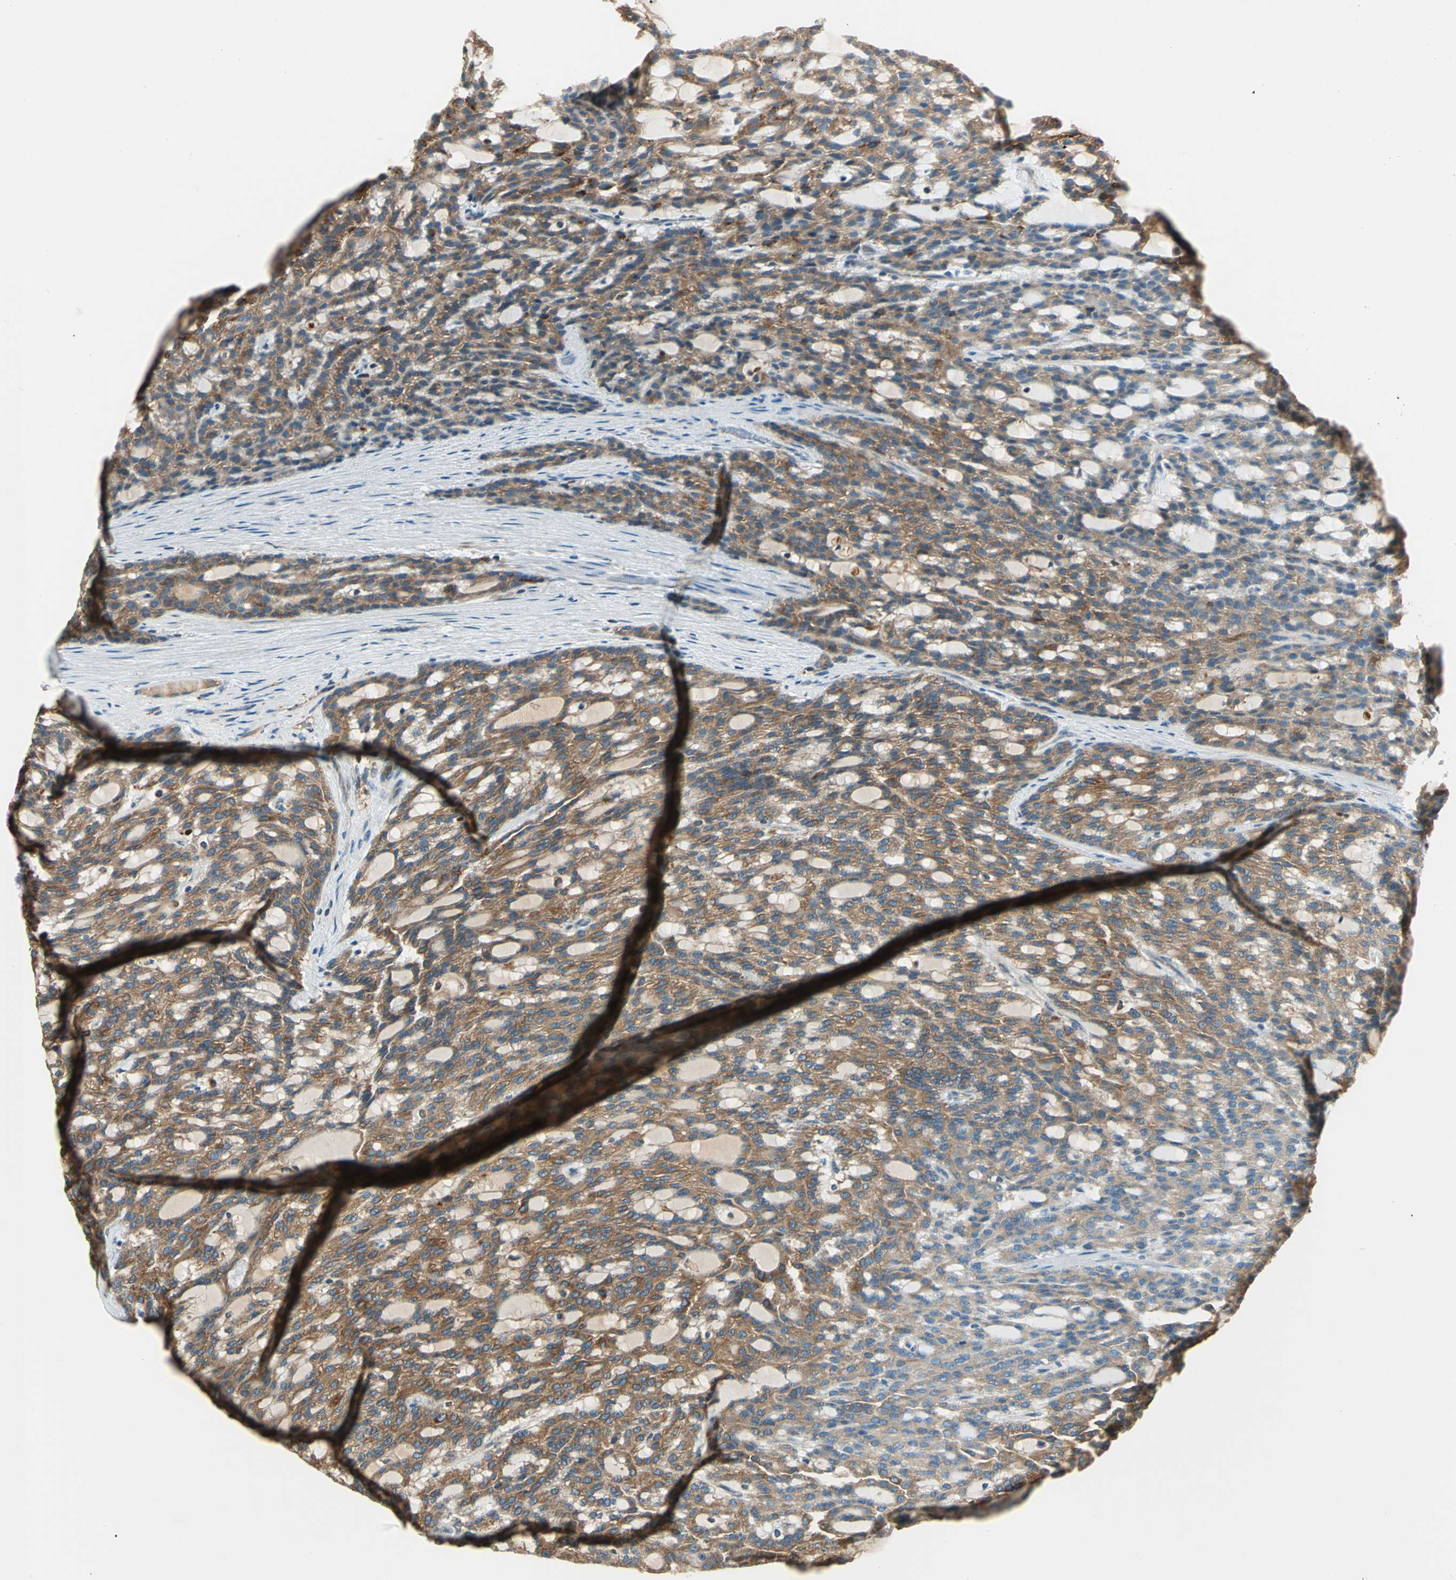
{"staining": {"intensity": "moderate", "quantity": ">75%", "location": "cytoplasmic/membranous"}, "tissue": "renal cancer", "cell_type": "Tumor cells", "image_type": "cancer", "snomed": [{"axis": "morphology", "description": "Adenocarcinoma, NOS"}, {"axis": "topography", "description": "Kidney"}], "caption": "Immunohistochemical staining of renal cancer displays moderate cytoplasmic/membranous protein staining in approximately >75% of tumor cells.", "gene": "PDIA4", "patient": {"sex": "male", "age": 63}}